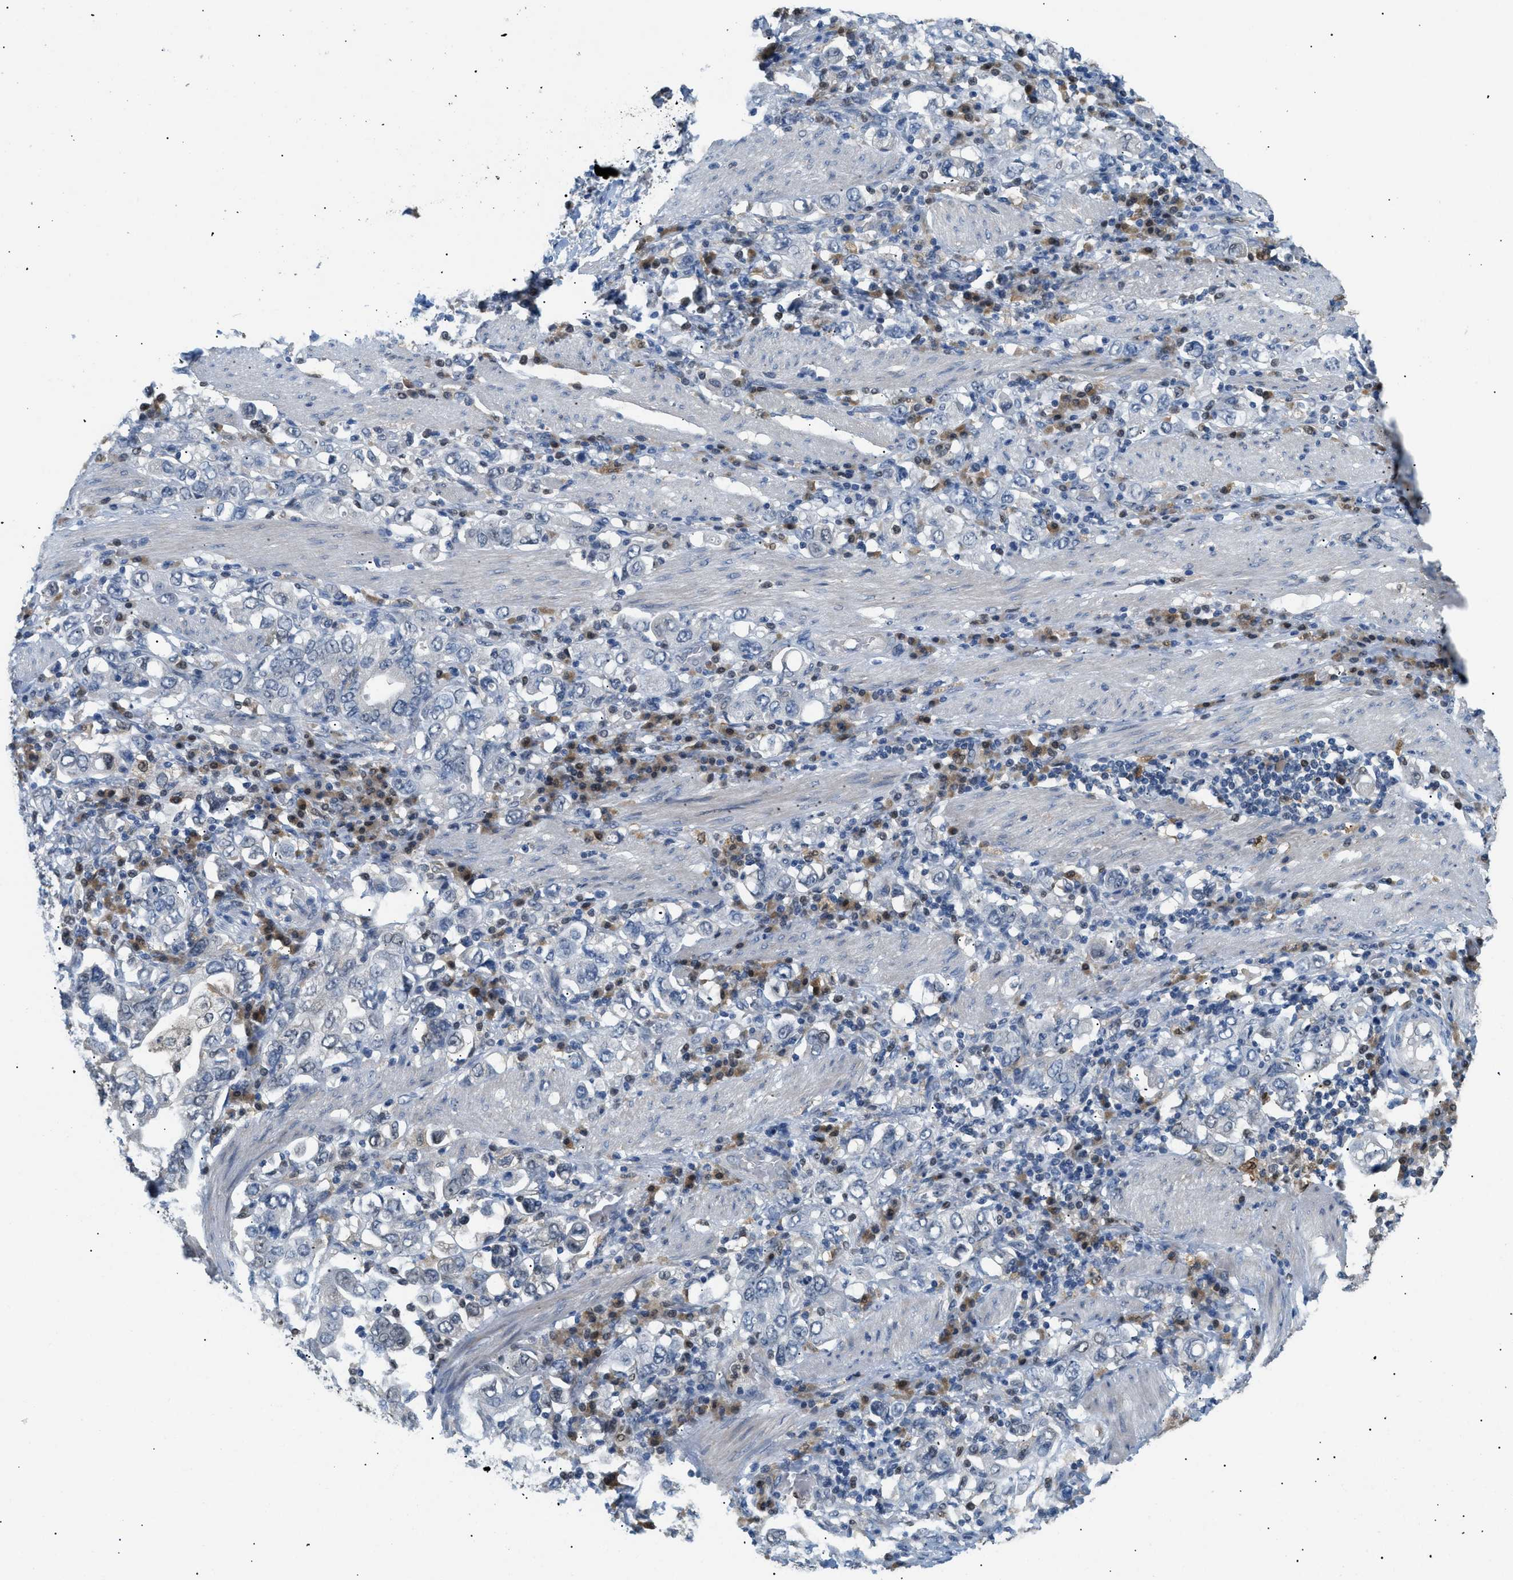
{"staining": {"intensity": "negative", "quantity": "none", "location": "none"}, "tissue": "stomach cancer", "cell_type": "Tumor cells", "image_type": "cancer", "snomed": [{"axis": "morphology", "description": "Adenocarcinoma, NOS"}, {"axis": "topography", "description": "Stomach, upper"}], "caption": "A high-resolution photomicrograph shows immunohistochemistry (IHC) staining of stomach cancer (adenocarcinoma), which demonstrates no significant expression in tumor cells.", "gene": "AKR1A1", "patient": {"sex": "male", "age": 62}}